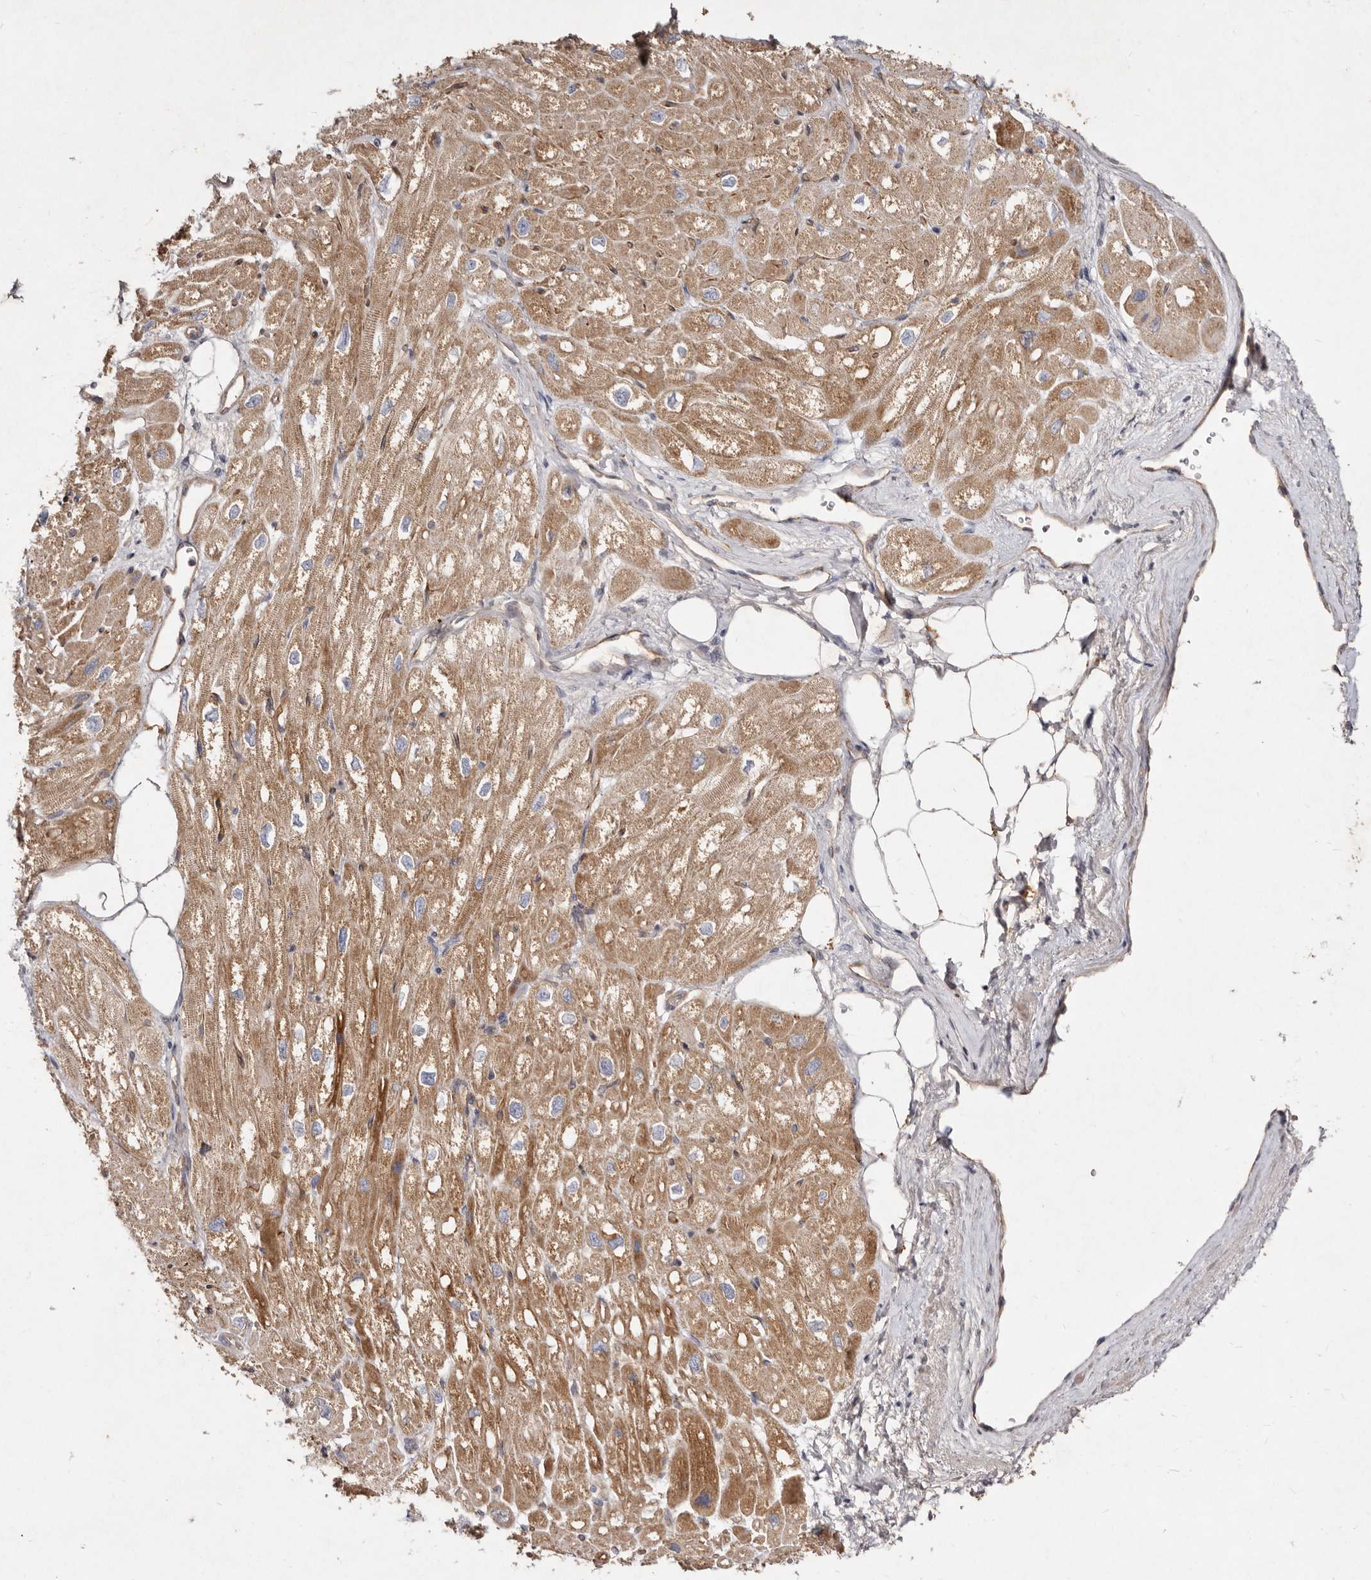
{"staining": {"intensity": "moderate", "quantity": ">75%", "location": "cytoplasmic/membranous"}, "tissue": "heart muscle", "cell_type": "Cardiomyocytes", "image_type": "normal", "snomed": [{"axis": "morphology", "description": "Normal tissue, NOS"}, {"axis": "topography", "description": "Heart"}], "caption": "Protein expression analysis of unremarkable heart muscle demonstrates moderate cytoplasmic/membranous positivity in approximately >75% of cardiomyocytes.", "gene": "SLC25A20", "patient": {"sex": "male", "age": 50}}